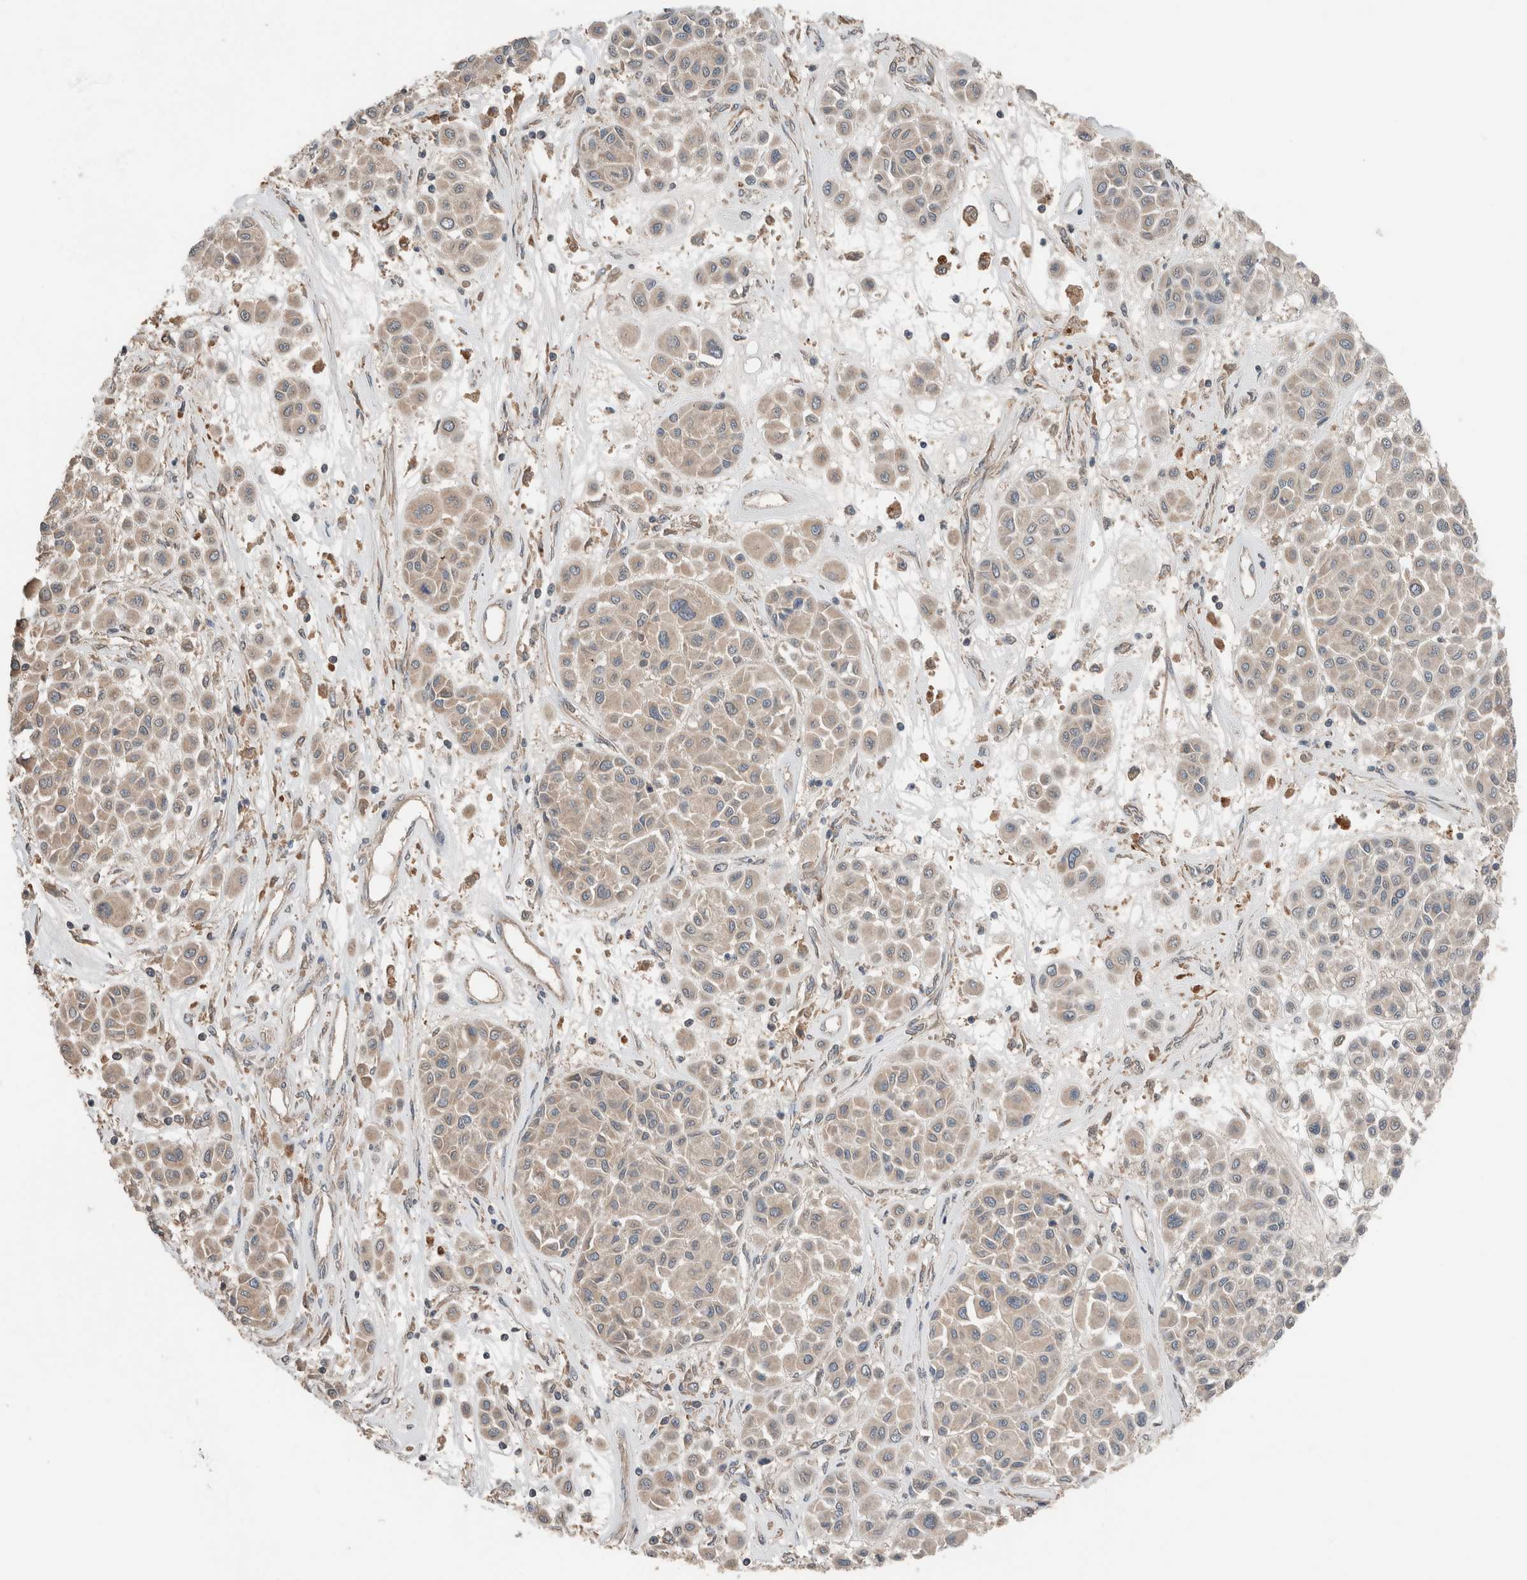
{"staining": {"intensity": "weak", "quantity": ">75%", "location": "cytoplasmic/membranous"}, "tissue": "melanoma", "cell_type": "Tumor cells", "image_type": "cancer", "snomed": [{"axis": "morphology", "description": "Malignant melanoma, Metastatic site"}, {"axis": "topography", "description": "Soft tissue"}], "caption": "Human malignant melanoma (metastatic site) stained with a protein marker exhibits weak staining in tumor cells.", "gene": "ERAP2", "patient": {"sex": "male", "age": 41}}